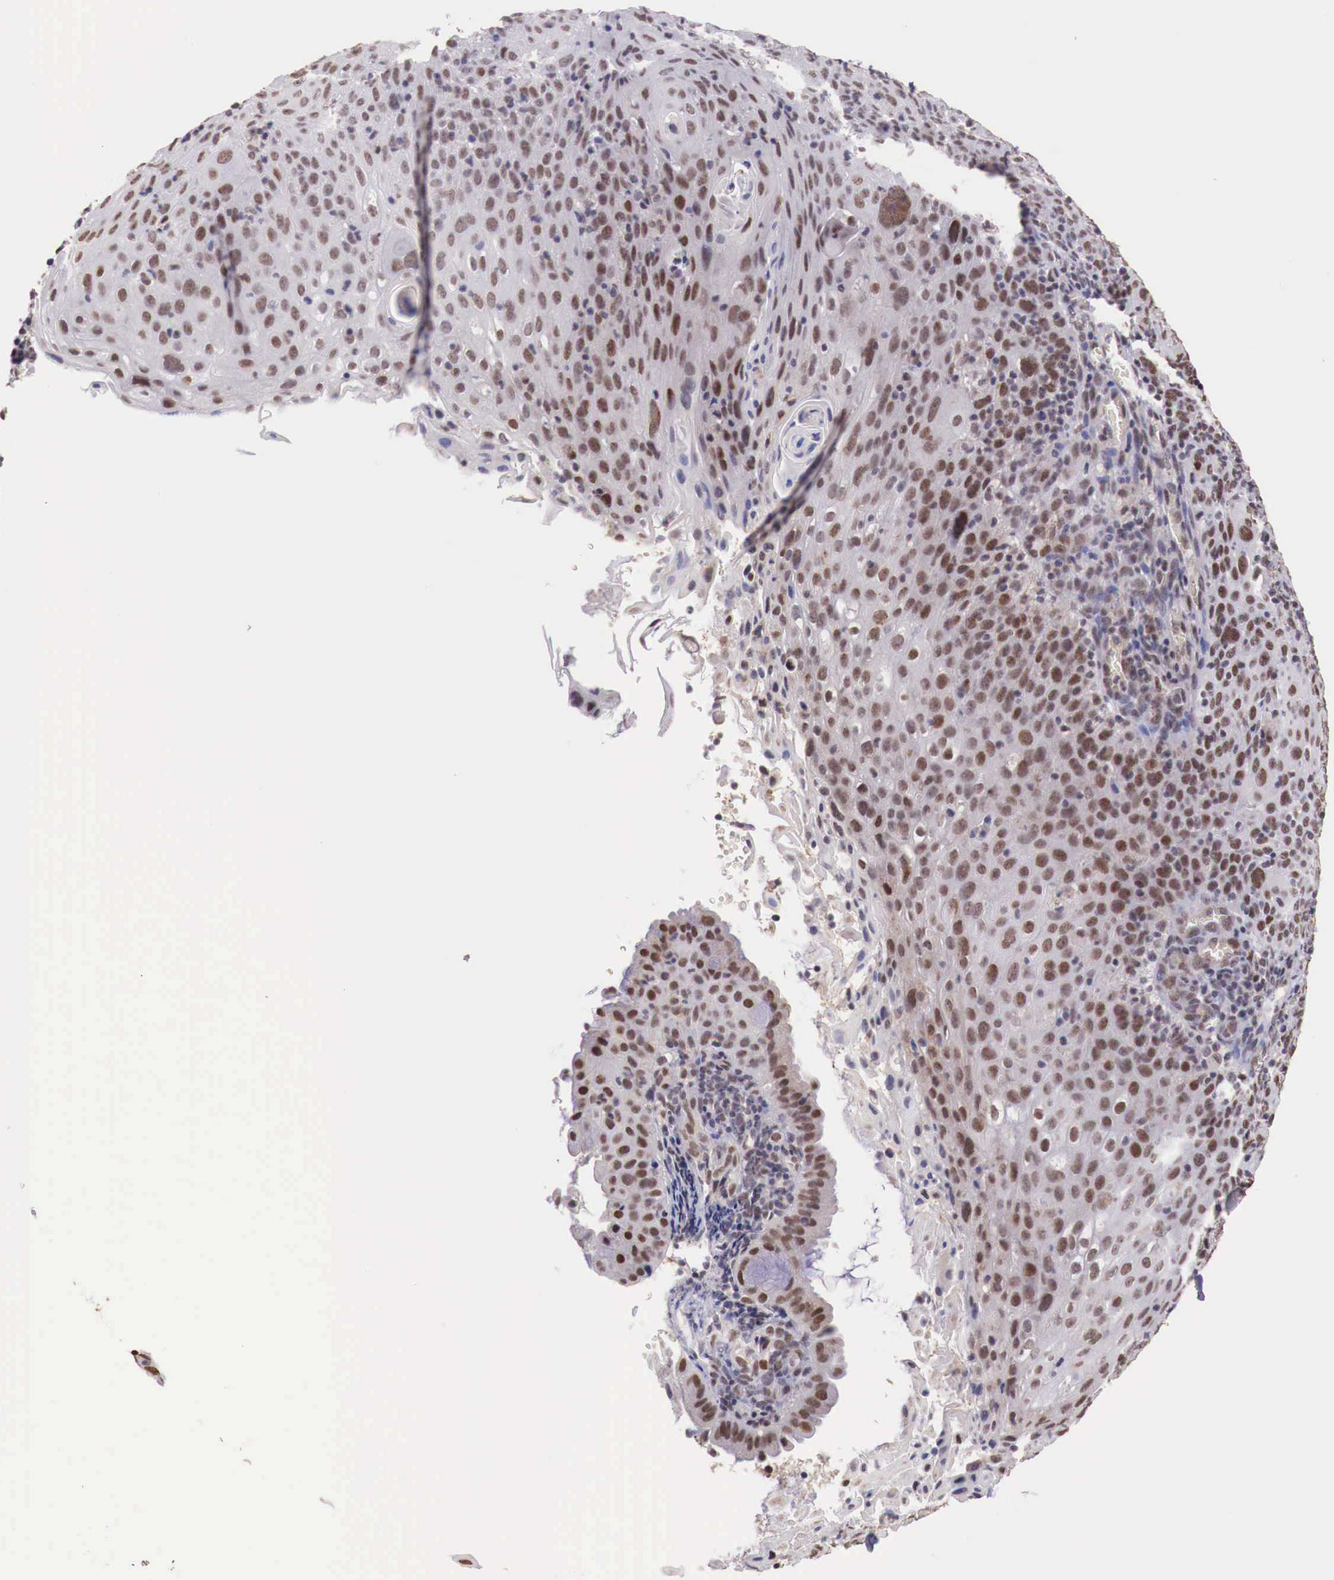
{"staining": {"intensity": "moderate", "quantity": ">75%", "location": "nuclear"}, "tissue": "cervical cancer", "cell_type": "Tumor cells", "image_type": "cancer", "snomed": [{"axis": "morphology", "description": "Squamous cell carcinoma, NOS"}, {"axis": "topography", "description": "Cervix"}], "caption": "Protein staining displays moderate nuclear staining in approximately >75% of tumor cells in cervical cancer. The staining is performed using DAB brown chromogen to label protein expression. The nuclei are counter-stained blue using hematoxylin.", "gene": "FOXP2", "patient": {"sex": "female", "age": 54}}